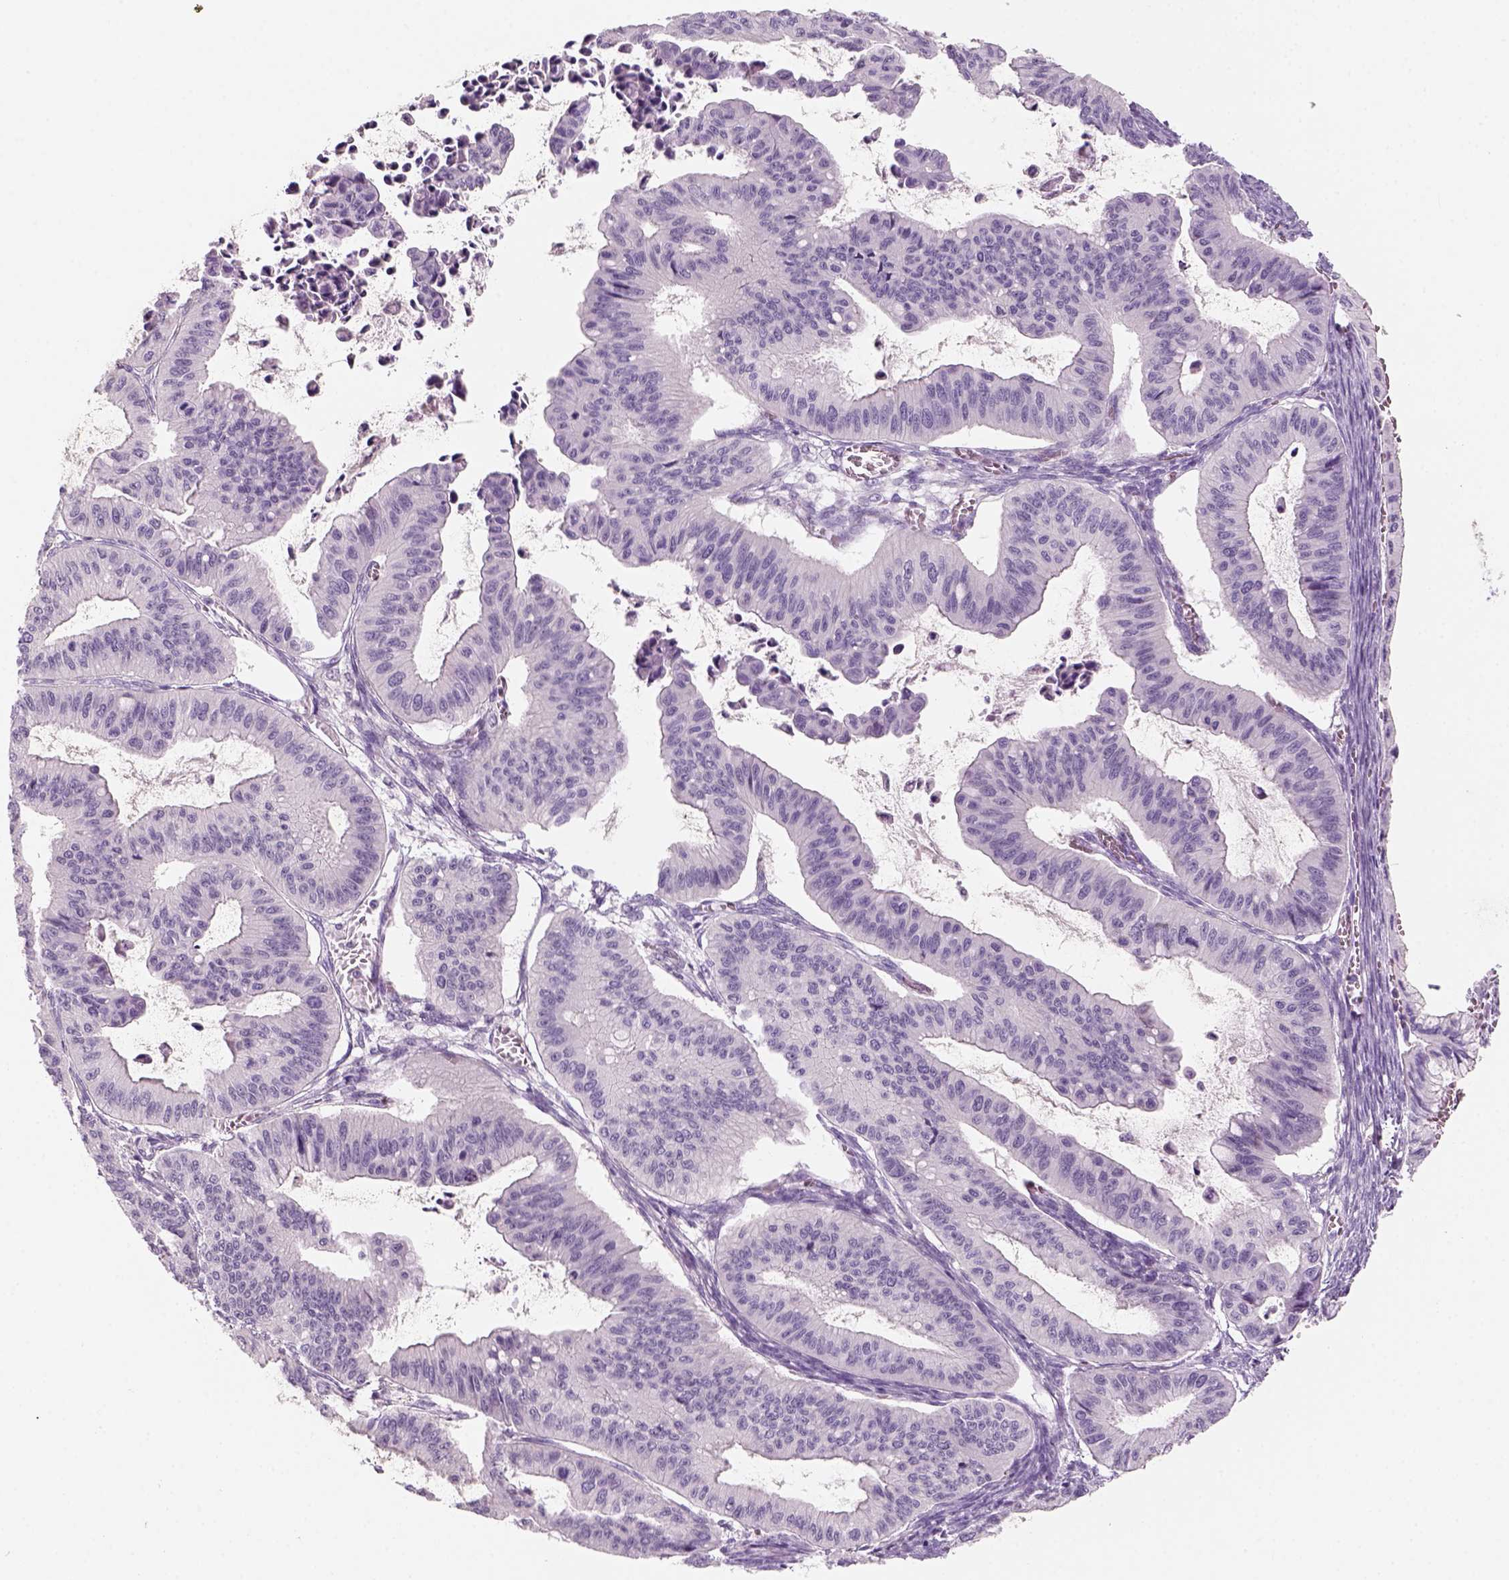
{"staining": {"intensity": "negative", "quantity": "none", "location": "none"}, "tissue": "ovarian cancer", "cell_type": "Tumor cells", "image_type": "cancer", "snomed": [{"axis": "morphology", "description": "Cystadenocarcinoma, mucinous, NOS"}, {"axis": "topography", "description": "Ovary"}], "caption": "Immunohistochemical staining of human ovarian mucinous cystadenocarcinoma shows no significant staining in tumor cells.", "gene": "KRT25", "patient": {"sex": "female", "age": 72}}